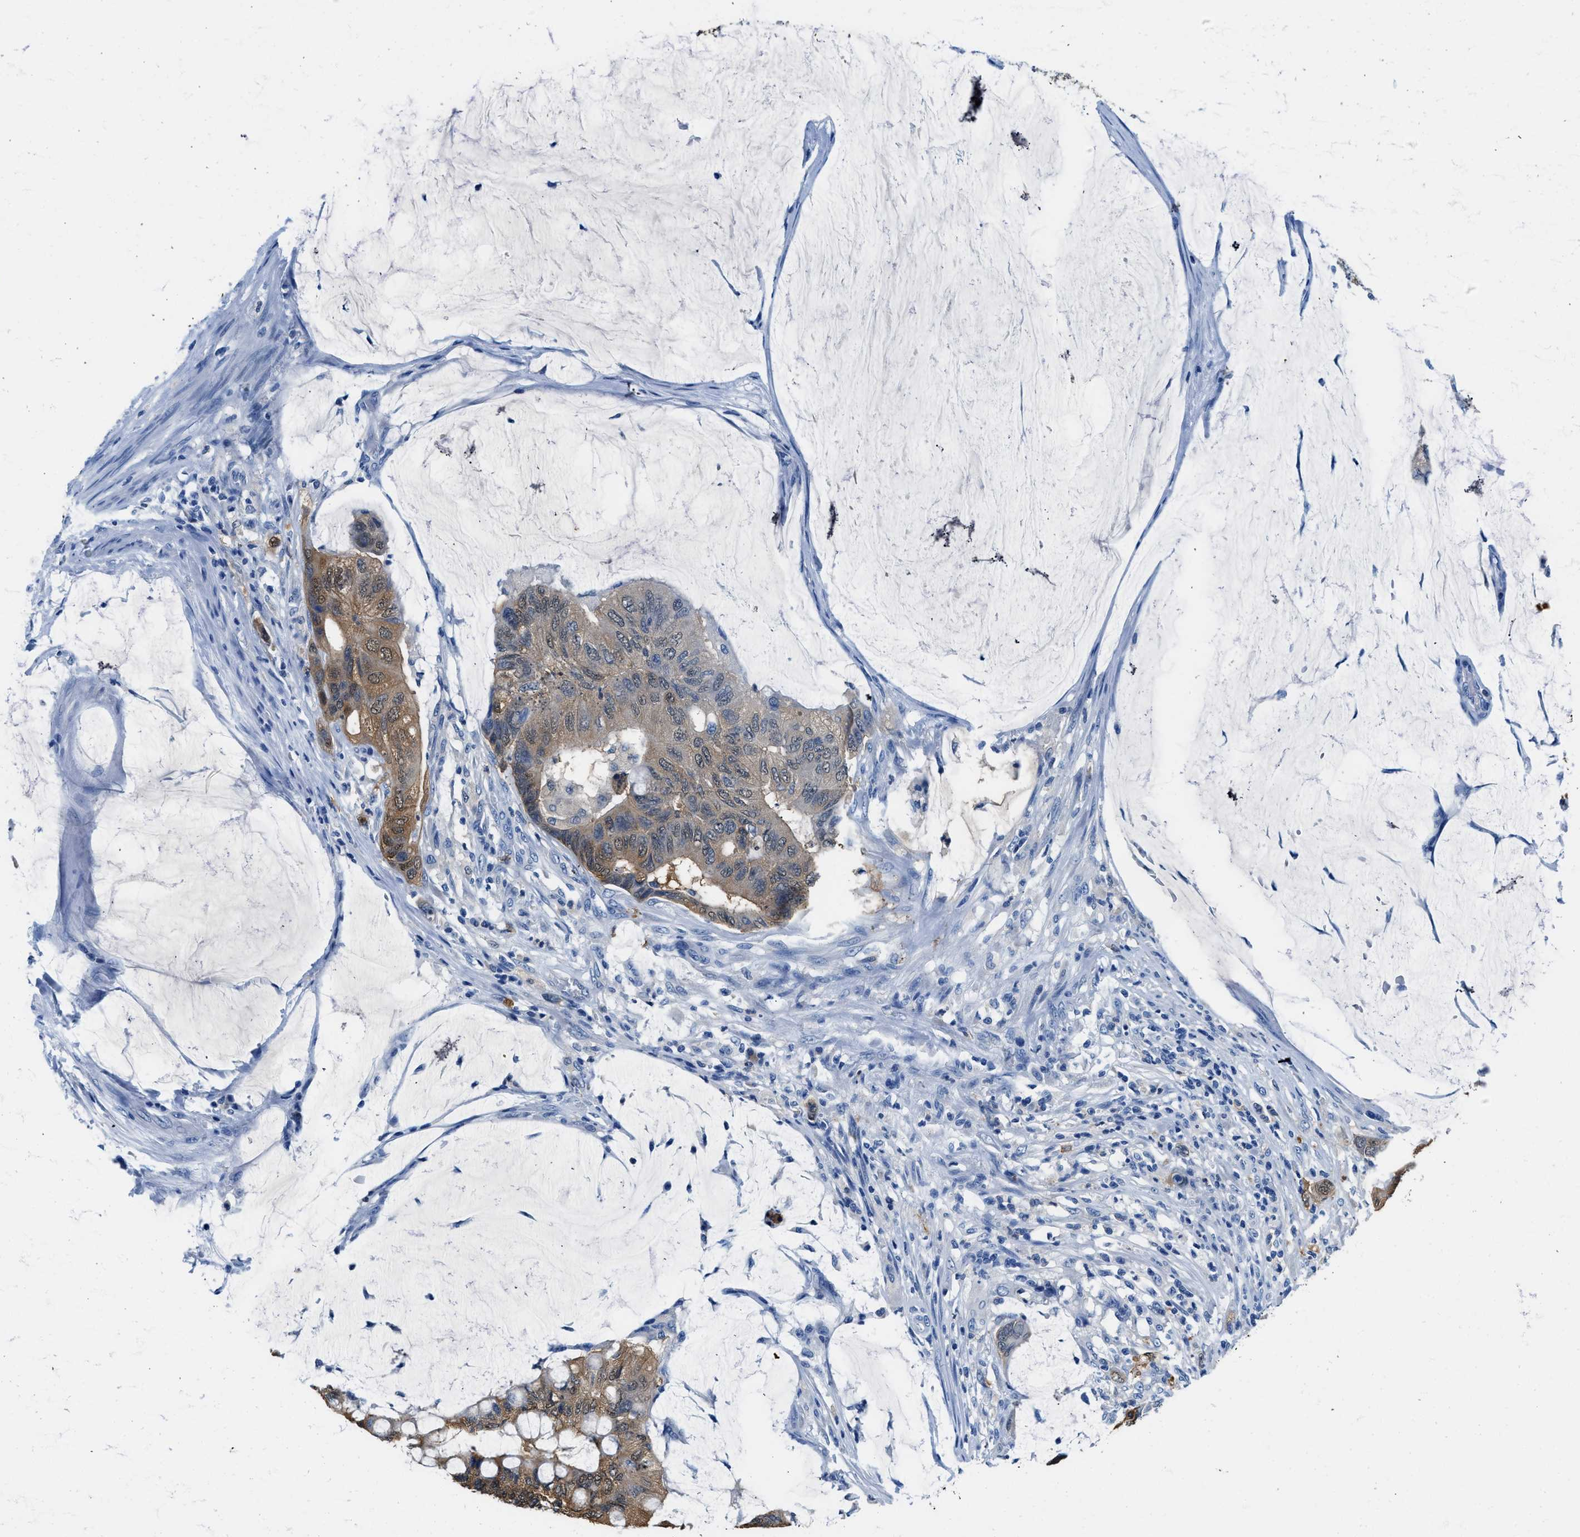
{"staining": {"intensity": "weak", "quantity": "25%-75%", "location": "cytoplasmic/membranous"}, "tissue": "colorectal cancer", "cell_type": "Tumor cells", "image_type": "cancer", "snomed": [{"axis": "morphology", "description": "Normal tissue, NOS"}, {"axis": "morphology", "description": "Adenocarcinoma, NOS"}, {"axis": "topography", "description": "Rectum"}], "caption": "This is a histology image of immunohistochemistry (IHC) staining of colorectal cancer, which shows weak positivity in the cytoplasmic/membranous of tumor cells.", "gene": "FADS6", "patient": {"sex": "male", "age": 92}}